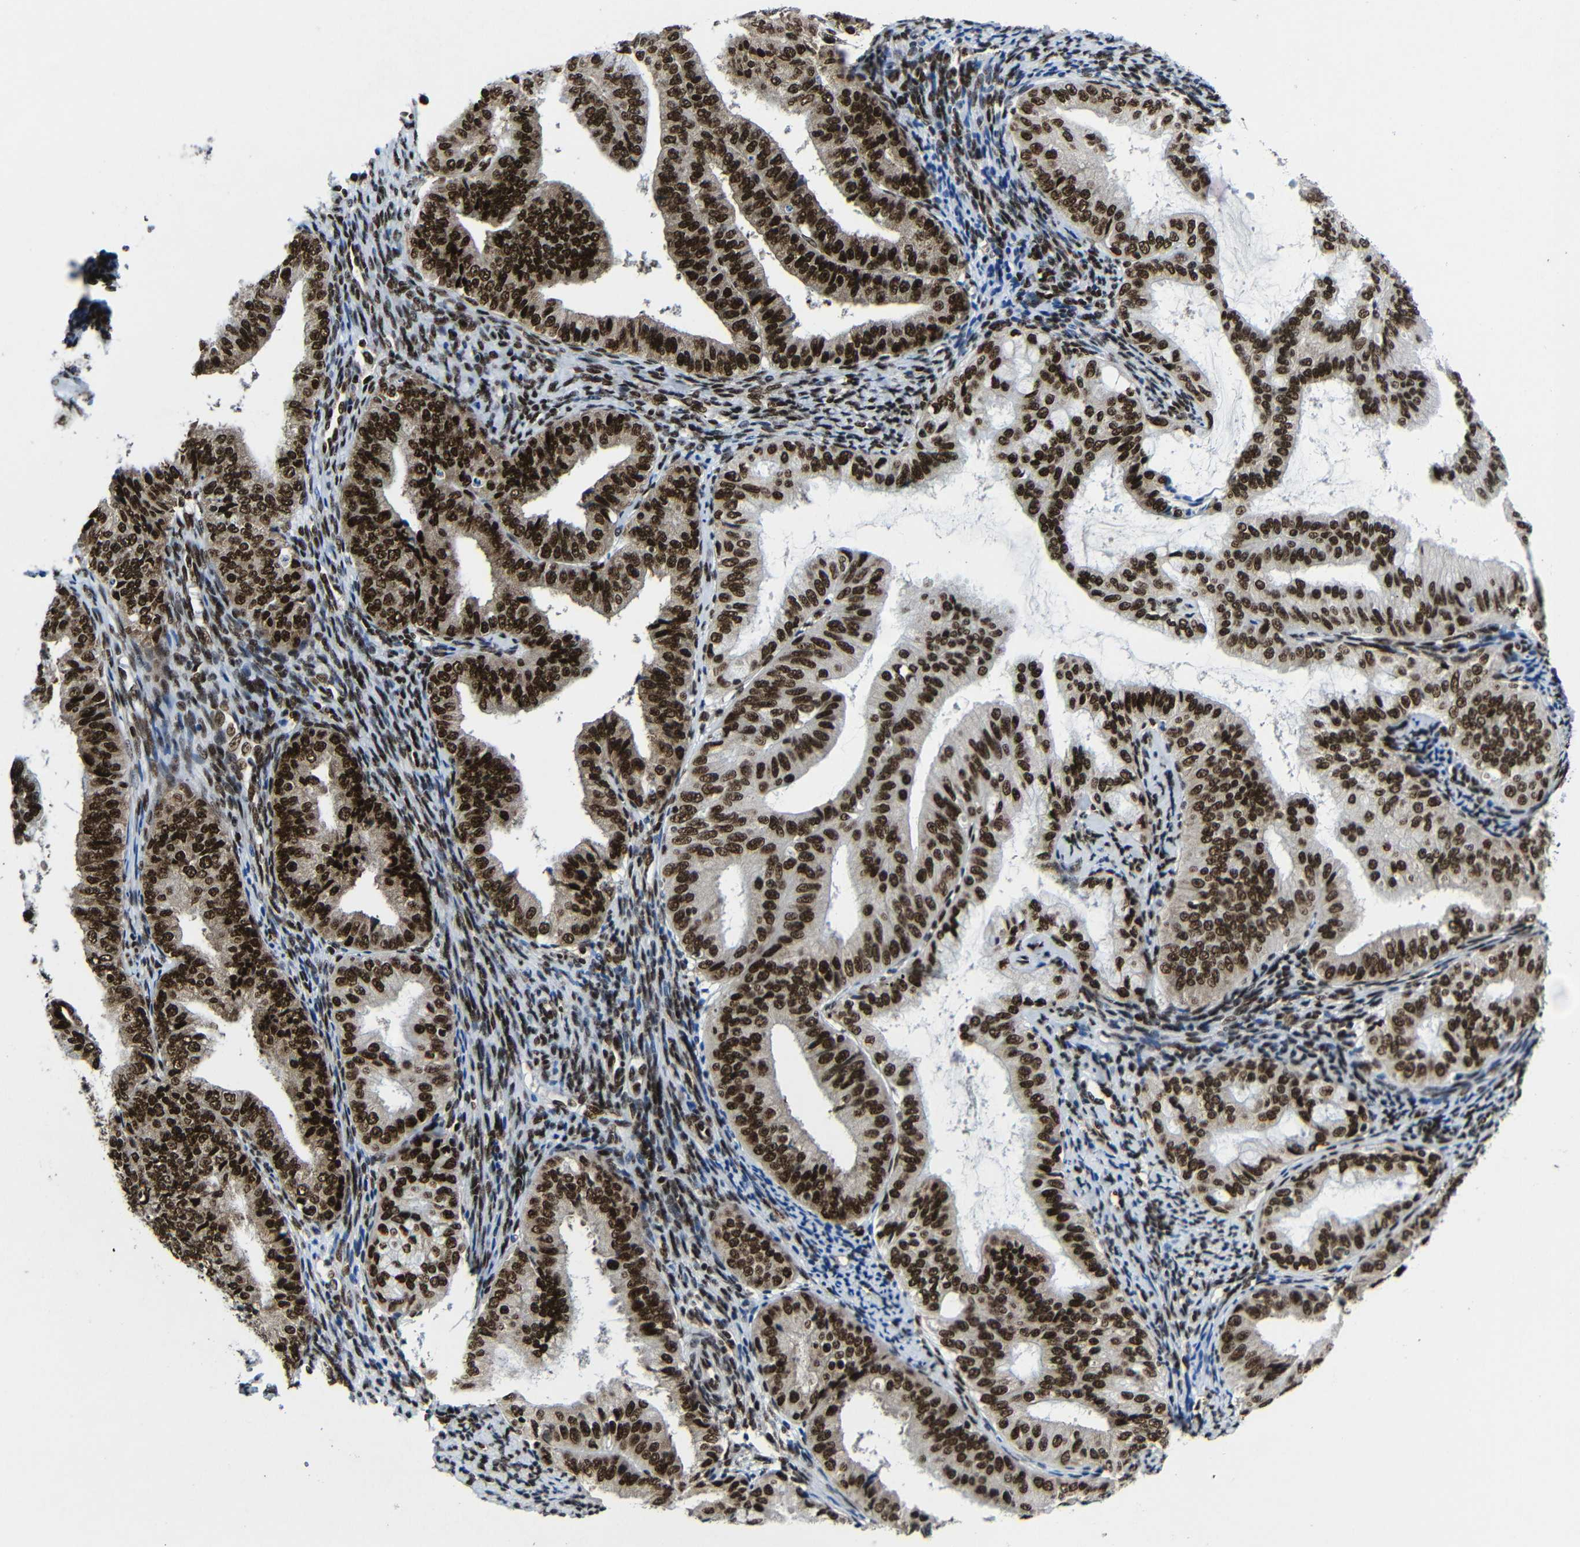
{"staining": {"intensity": "strong", "quantity": ">75%", "location": "nuclear"}, "tissue": "endometrial cancer", "cell_type": "Tumor cells", "image_type": "cancer", "snomed": [{"axis": "morphology", "description": "Adenocarcinoma, NOS"}, {"axis": "topography", "description": "Endometrium"}], "caption": "Immunohistochemistry (IHC) micrograph of neoplastic tissue: endometrial adenocarcinoma stained using immunohistochemistry (IHC) exhibits high levels of strong protein expression localized specifically in the nuclear of tumor cells, appearing as a nuclear brown color.", "gene": "PTBP1", "patient": {"sex": "female", "age": 63}}